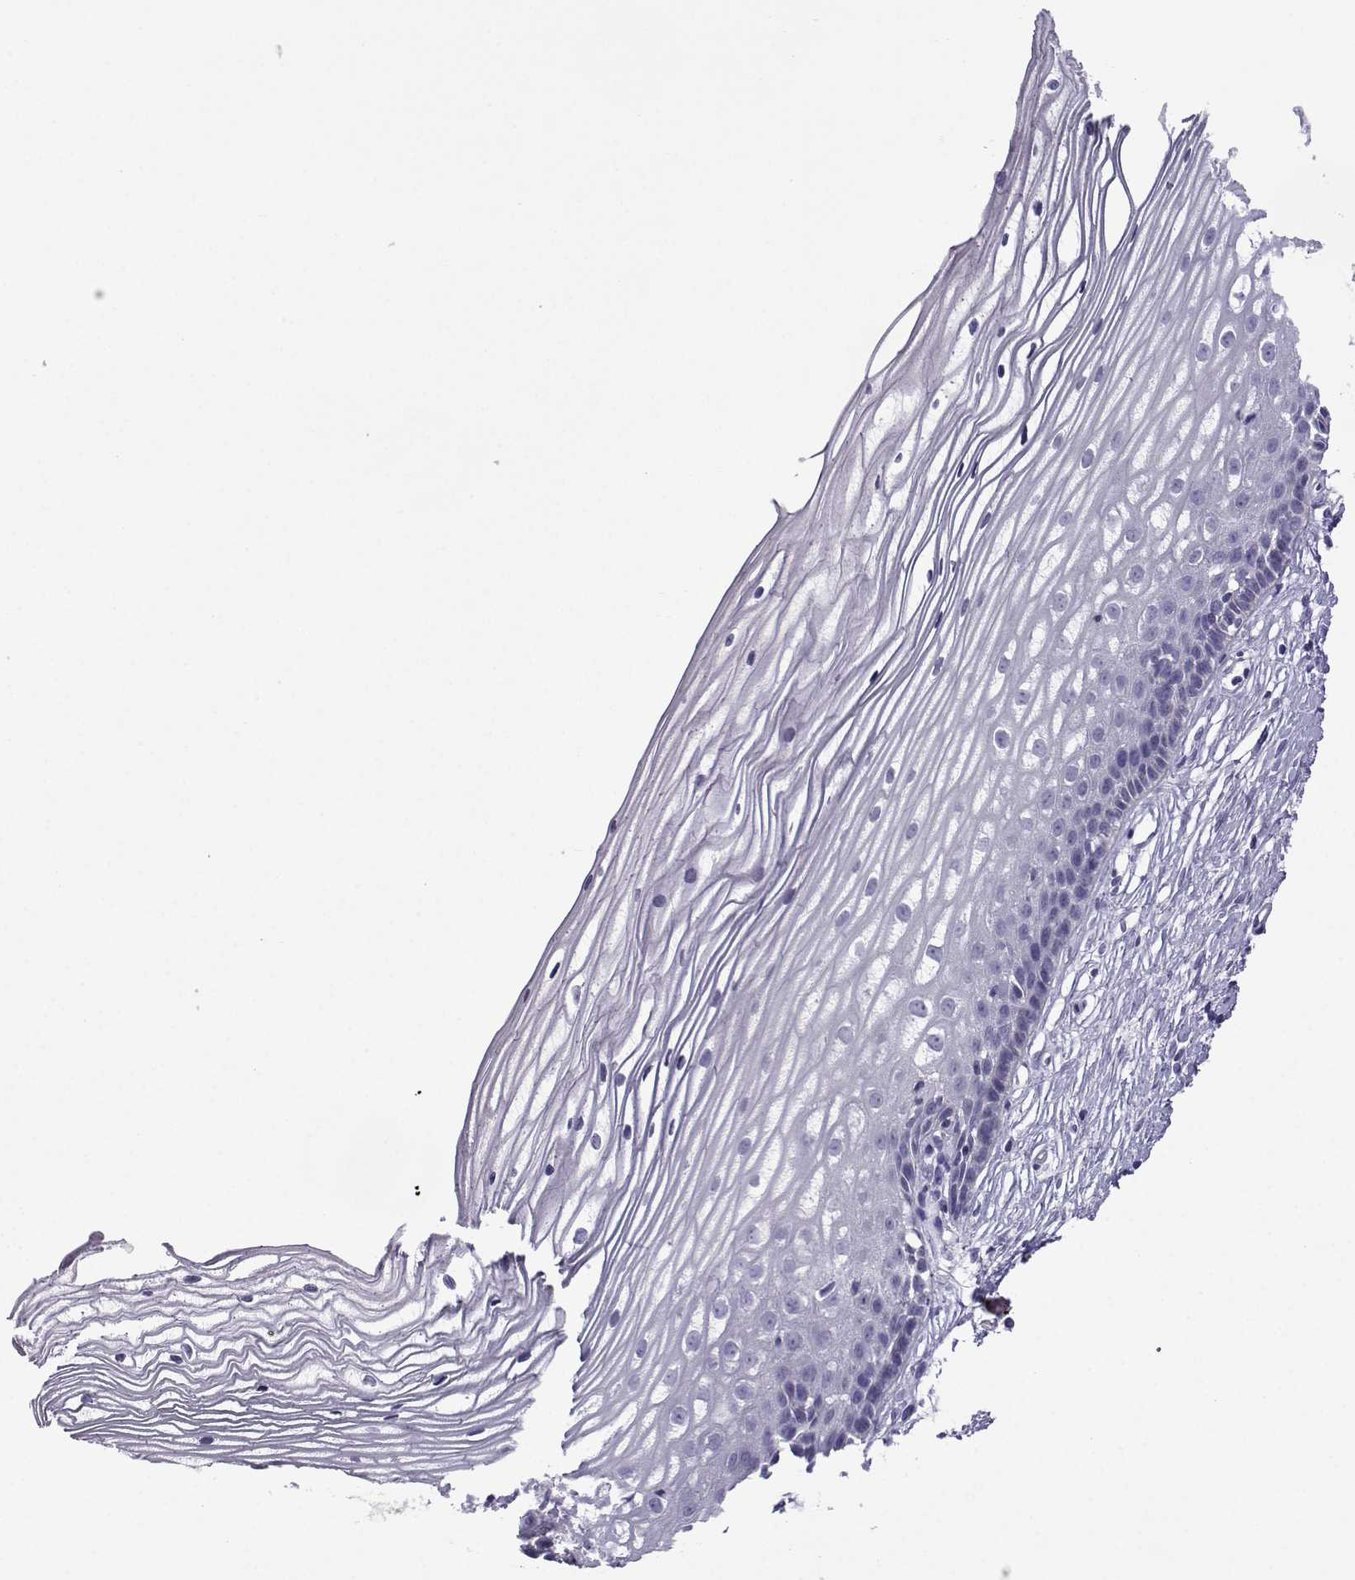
{"staining": {"intensity": "negative", "quantity": "none", "location": "none"}, "tissue": "cervix", "cell_type": "Squamous epithelial cells", "image_type": "normal", "snomed": [{"axis": "morphology", "description": "Normal tissue, NOS"}, {"axis": "topography", "description": "Cervix"}], "caption": "There is no significant positivity in squamous epithelial cells of cervix. The staining is performed using DAB brown chromogen with nuclei counter-stained in using hematoxylin.", "gene": "CFAP70", "patient": {"sex": "female", "age": 40}}